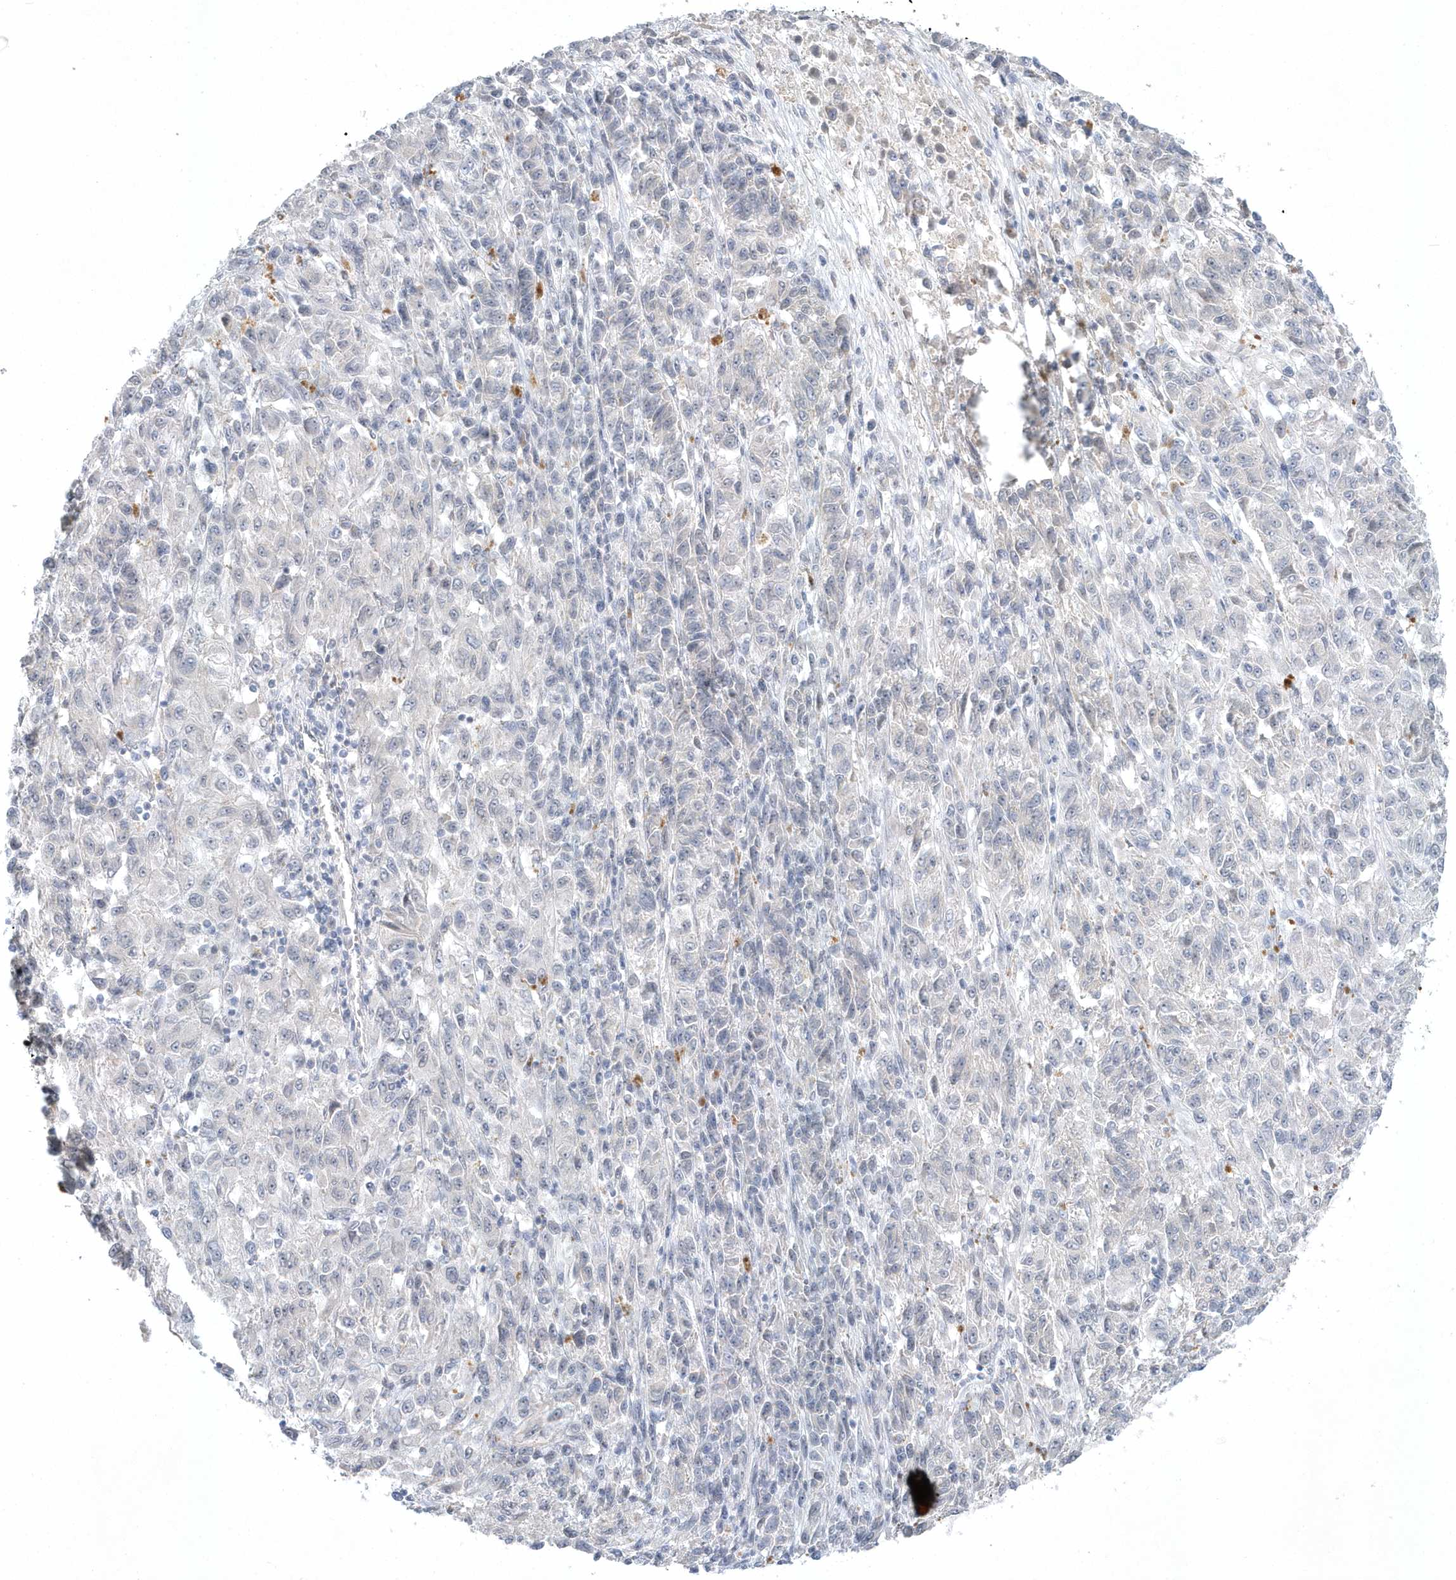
{"staining": {"intensity": "negative", "quantity": "none", "location": "none"}, "tissue": "melanoma", "cell_type": "Tumor cells", "image_type": "cancer", "snomed": [{"axis": "morphology", "description": "Malignant melanoma, Metastatic site"}, {"axis": "topography", "description": "Lung"}], "caption": "High magnification brightfield microscopy of malignant melanoma (metastatic site) stained with DAB (3,3'-diaminobenzidine) (brown) and counterstained with hematoxylin (blue): tumor cells show no significant positivity. The staining was performed using DAB to visualize the protein expression in brown, while the nuclei were stained in blue with hematoxylin (Magnification: 20x).", "gene": "ZC3H12D", "patient": {"sex": "male", "age": 64}}